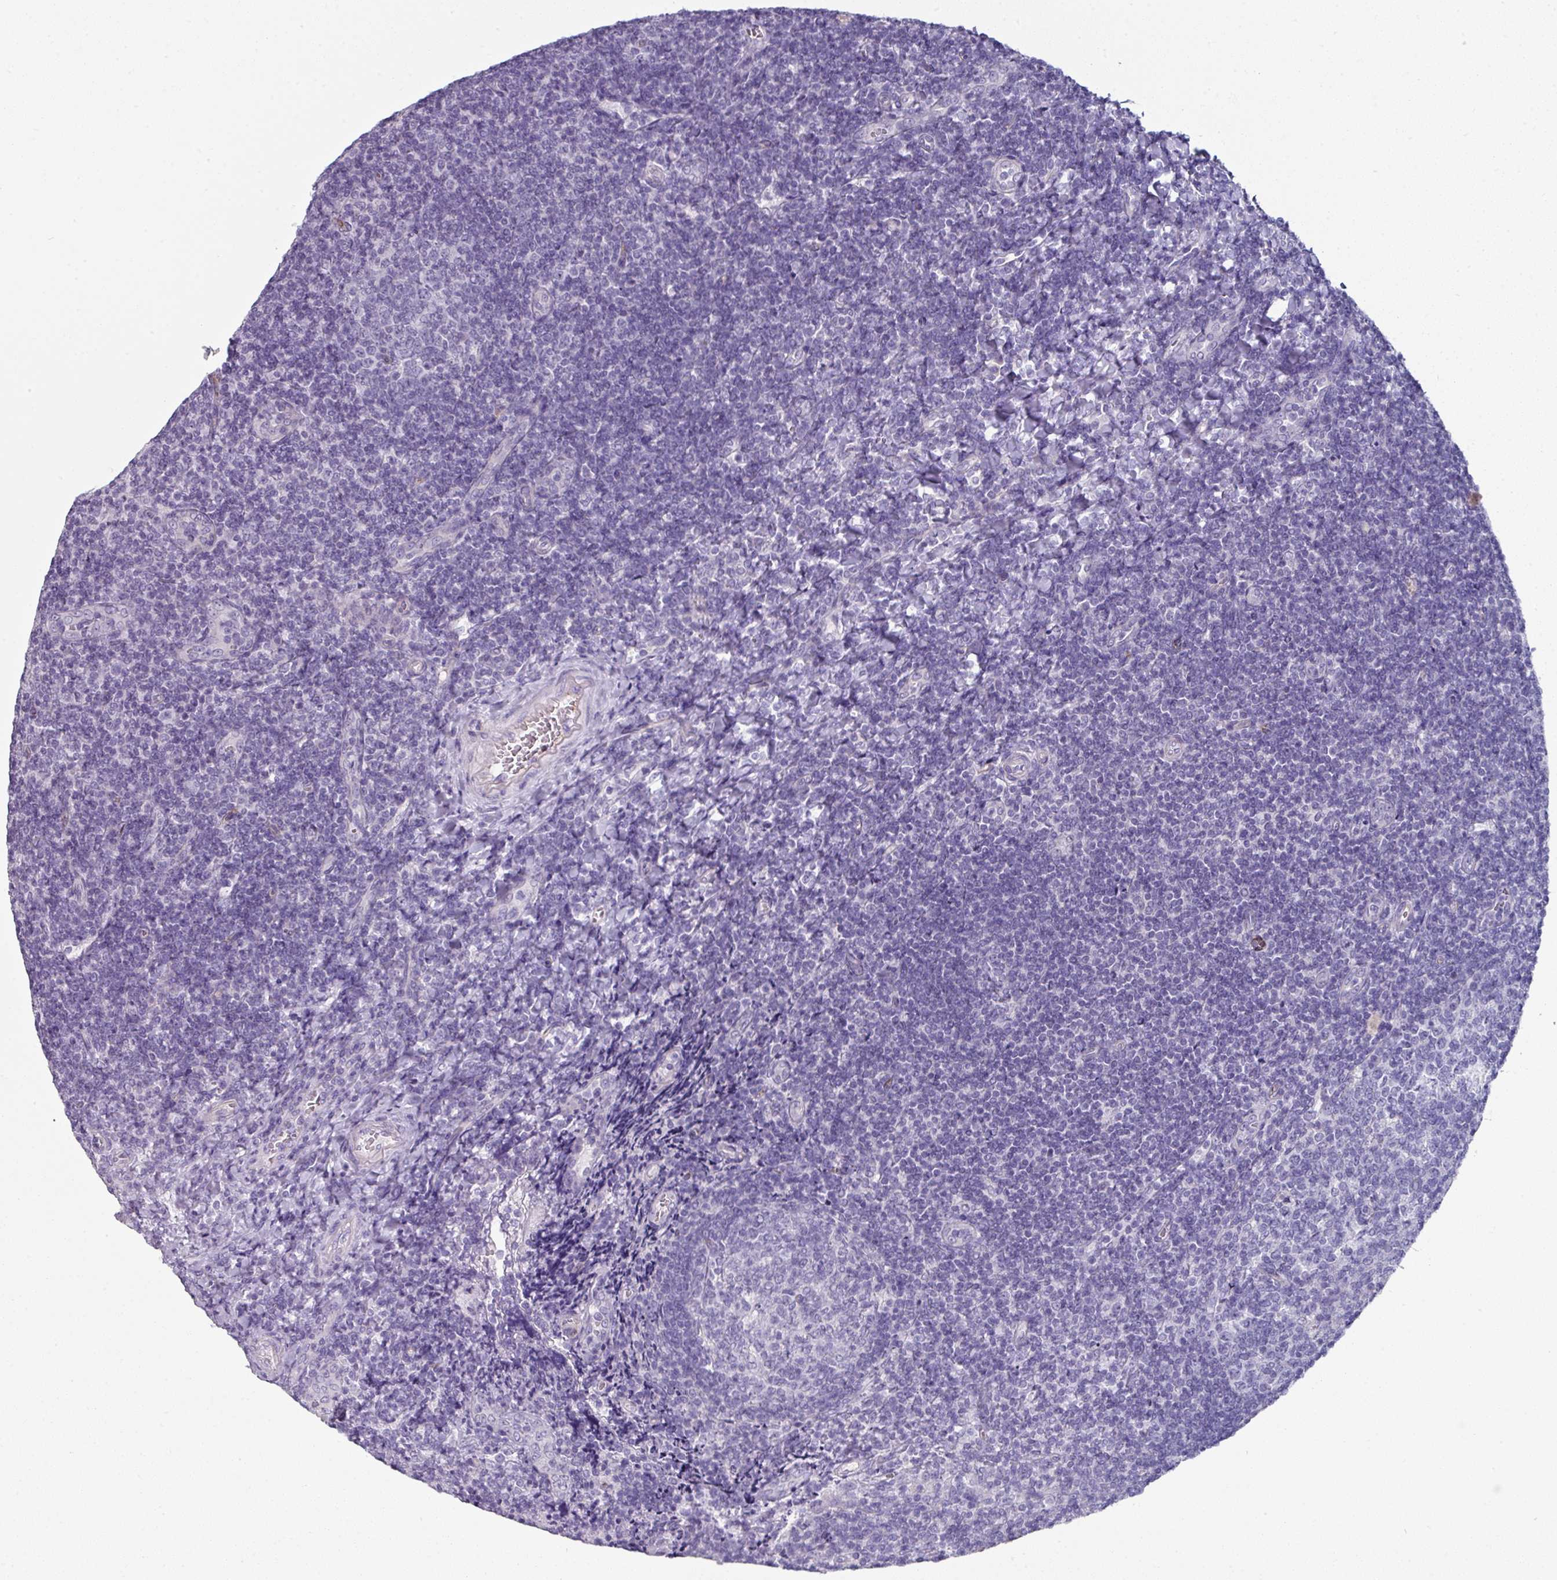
{"staining": {"intensity": "negative", "quantity": "none", "location": "none"}, "tissue": "tonsil", "cell_type": "Germinal center cells", "image_type": "normal", "snomed": [{"axis": "morphology", "description": "Normal tissue, NOS"}, {"axis": "topography", "description": "Tonsil"}], "caption": "The IHC histopathology image has no significant expression in germinal center cells of tonsil.", "gene": "SLC17A7", "patient": {"sex": "male", "age": 17}}